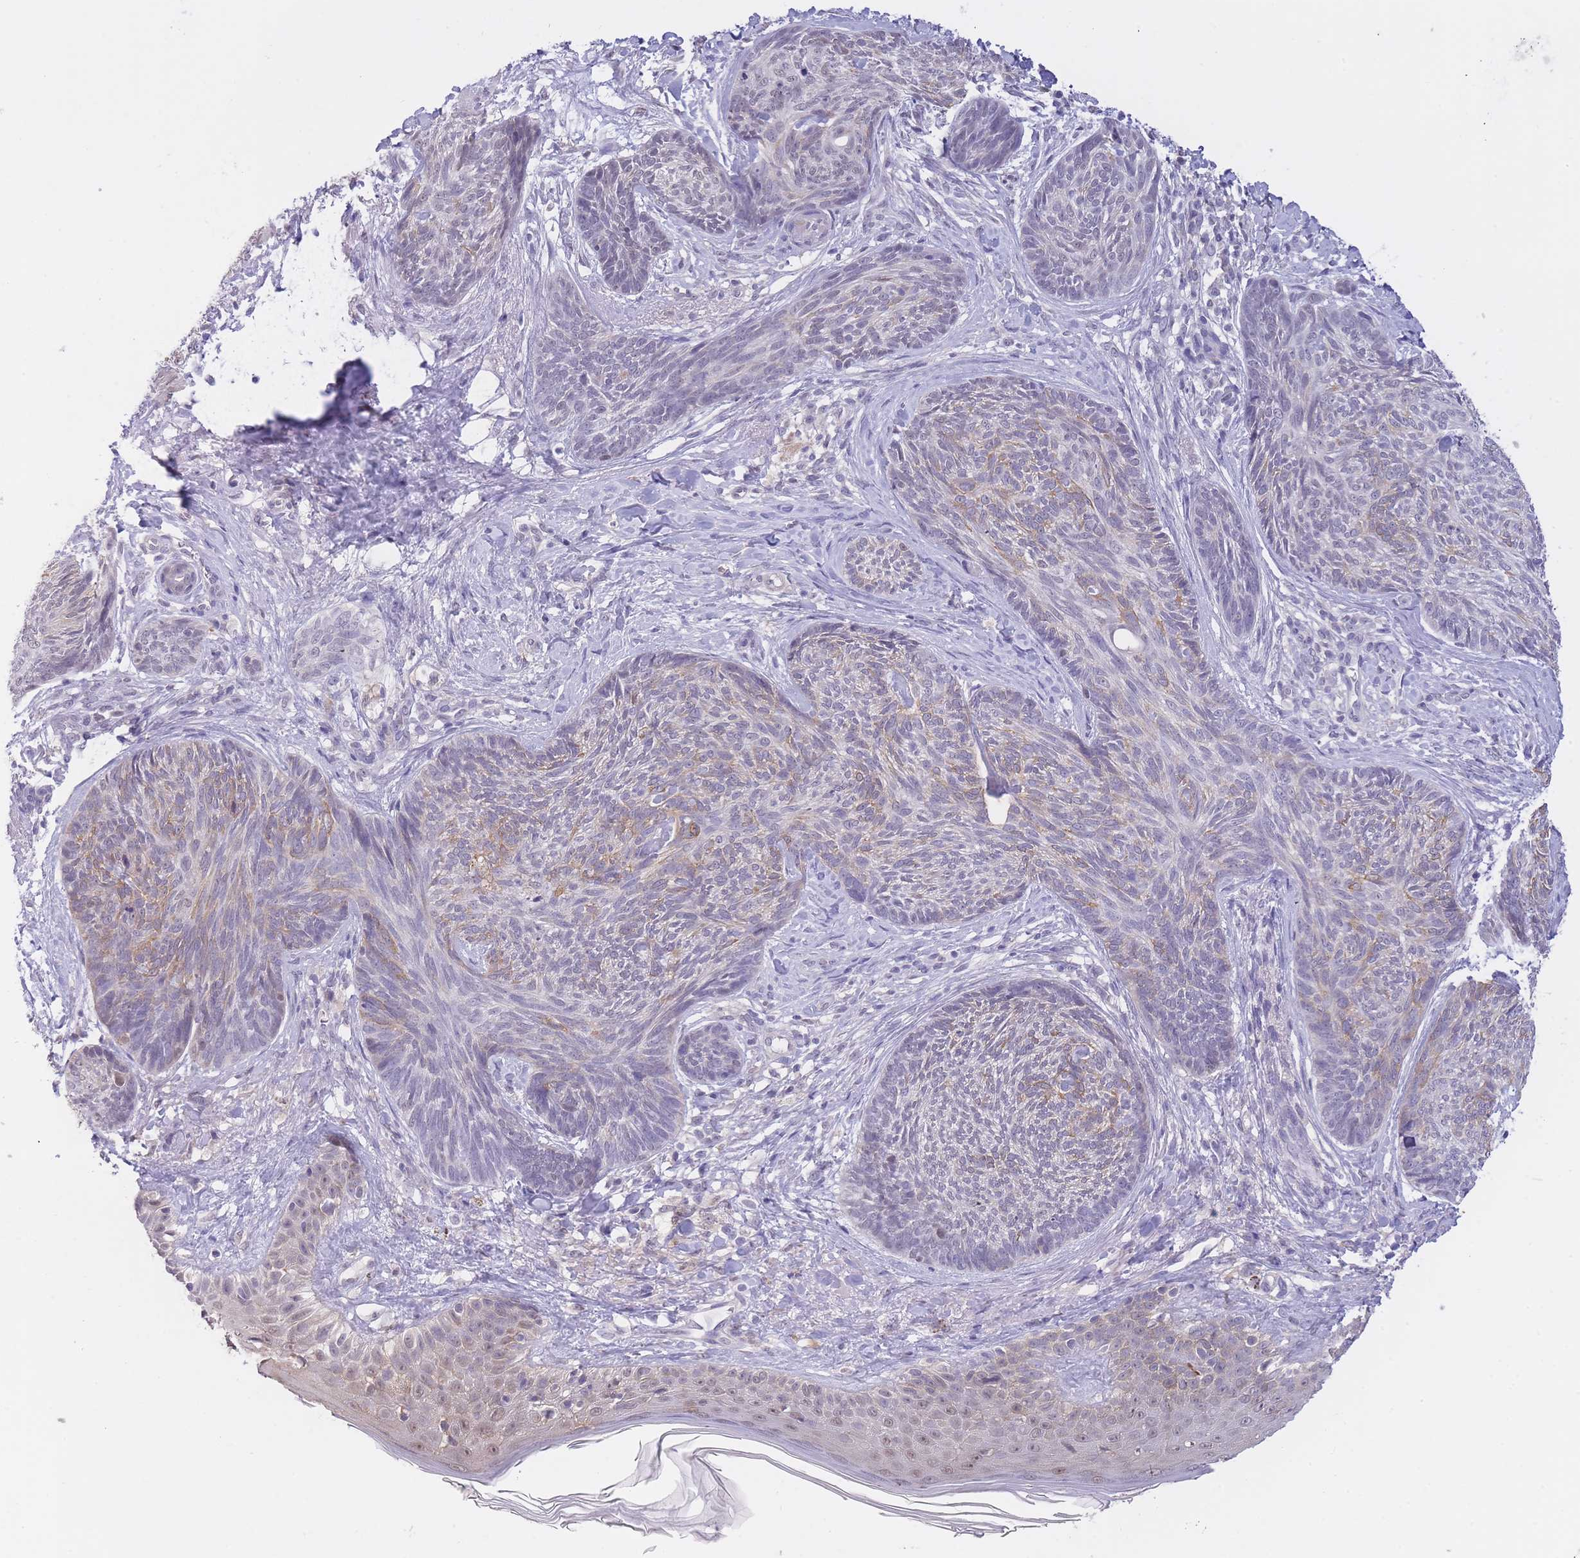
{"staining": {"intensity": "moderate", "quantity": "<25%", "location": "cytoplasmic/membranous"}, "tissue": "skin cancer", "cell_type": "Tumor cells", "image_type": "cancer", "snomed": [{"axis": "morphology", "description": "Basal cell carcinoma"}, {"axis": "topography", "description": "Skin"}], "caption": "Skin basal cell carcinoma tissue demonstrates moderate cytoplasmic/membranous staining in about <25% of tumor cells", "gene": "GOLGA6L25", "patient": {"sex": "male", "age": 73}}